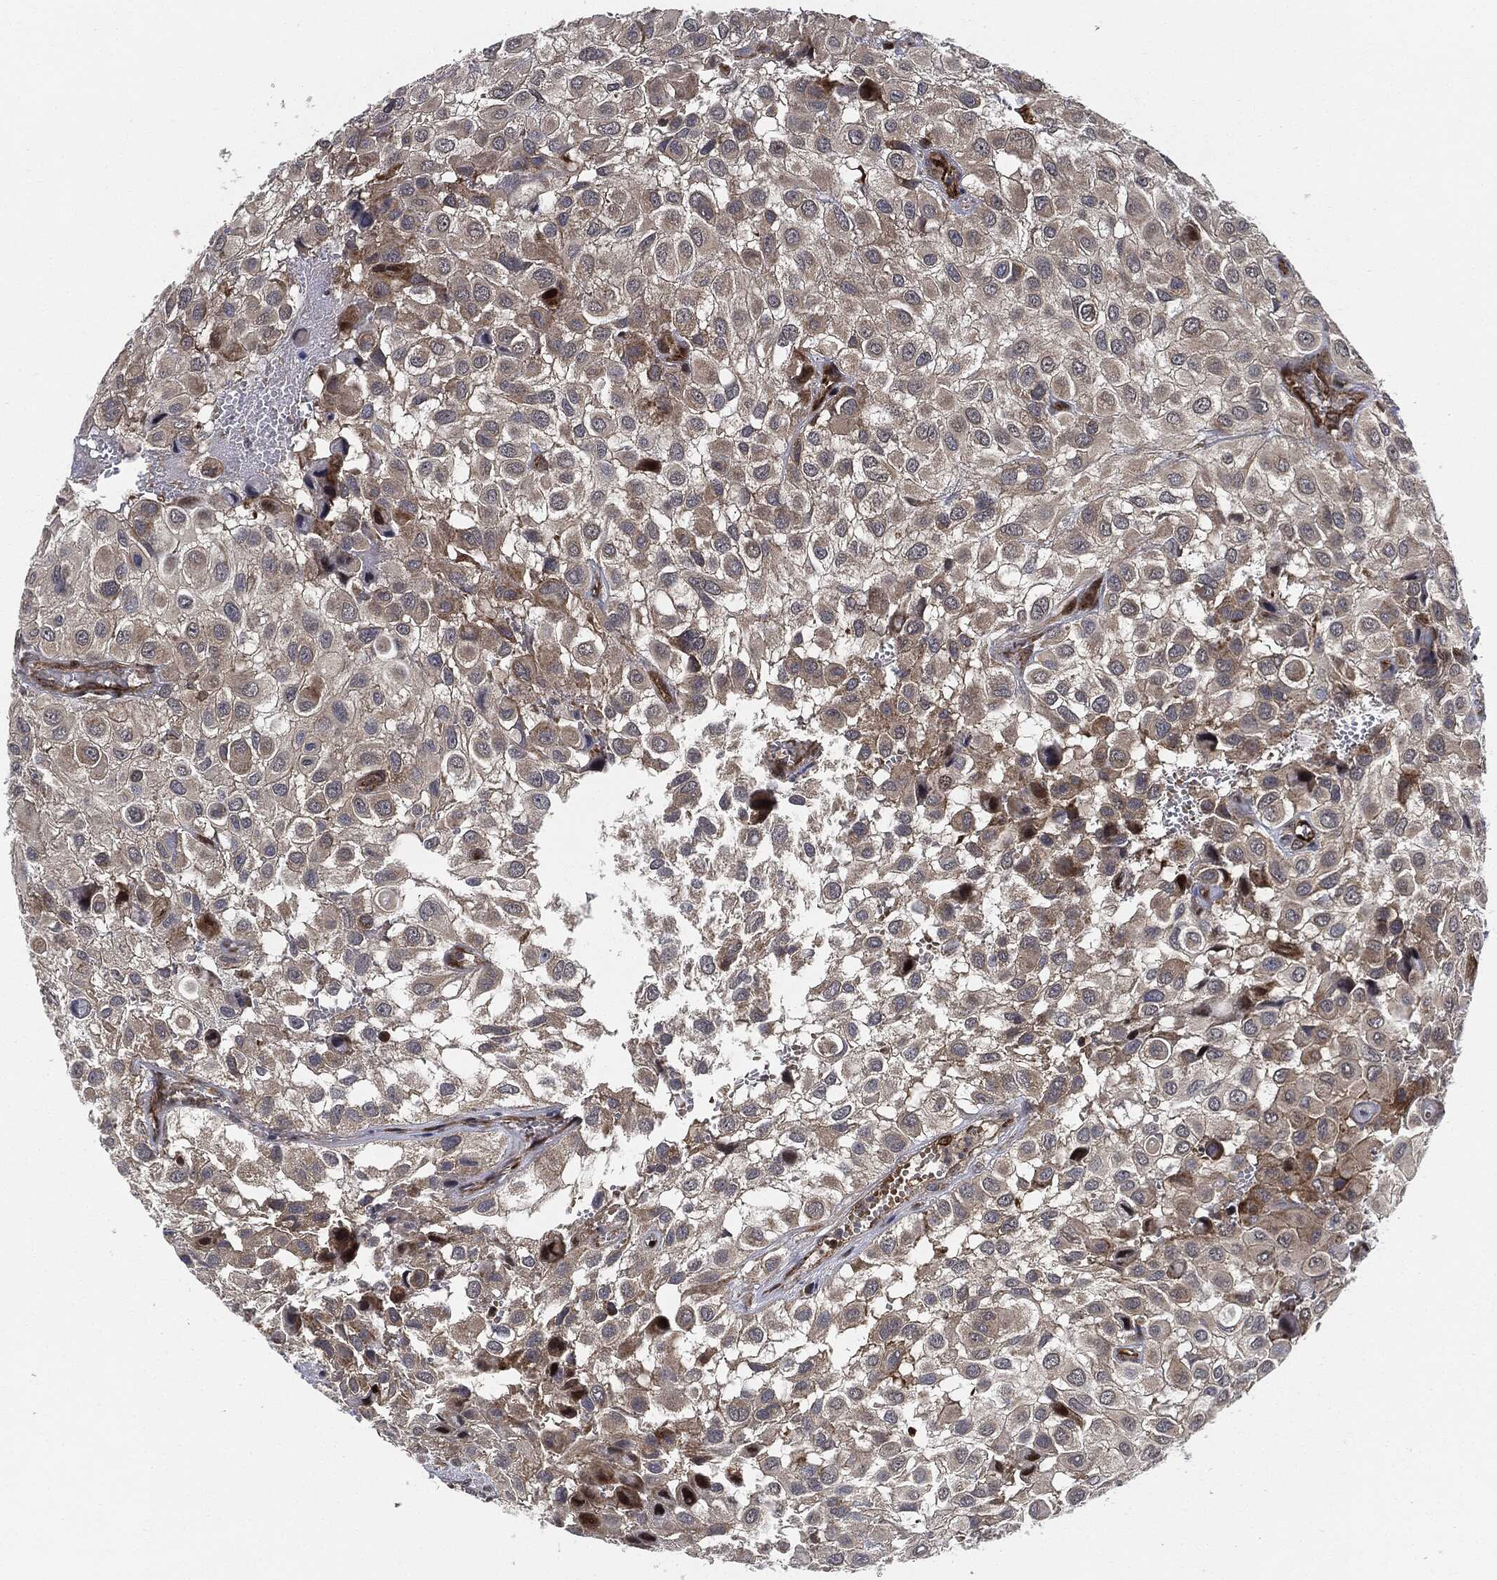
{"staining": {"intensity": "weak", "quantity": "<25%", "location": "cytoplasmic/membranous"}, "tissue": "urothelial cancer", "cell_type": "Tumor cells", "image_type": "cancer", "snomed": [{"axis": "morphology", "description": "Urothelial carcinoma, High grade"}, {"axis": "topography", "description": "Urinary bladder"}], "caption": "There is no significant positivity in tumor cells of high-grade urothelial carcinoma.", "gene": "RNASEL", "patient": {"sex": "male", "age": 56}}